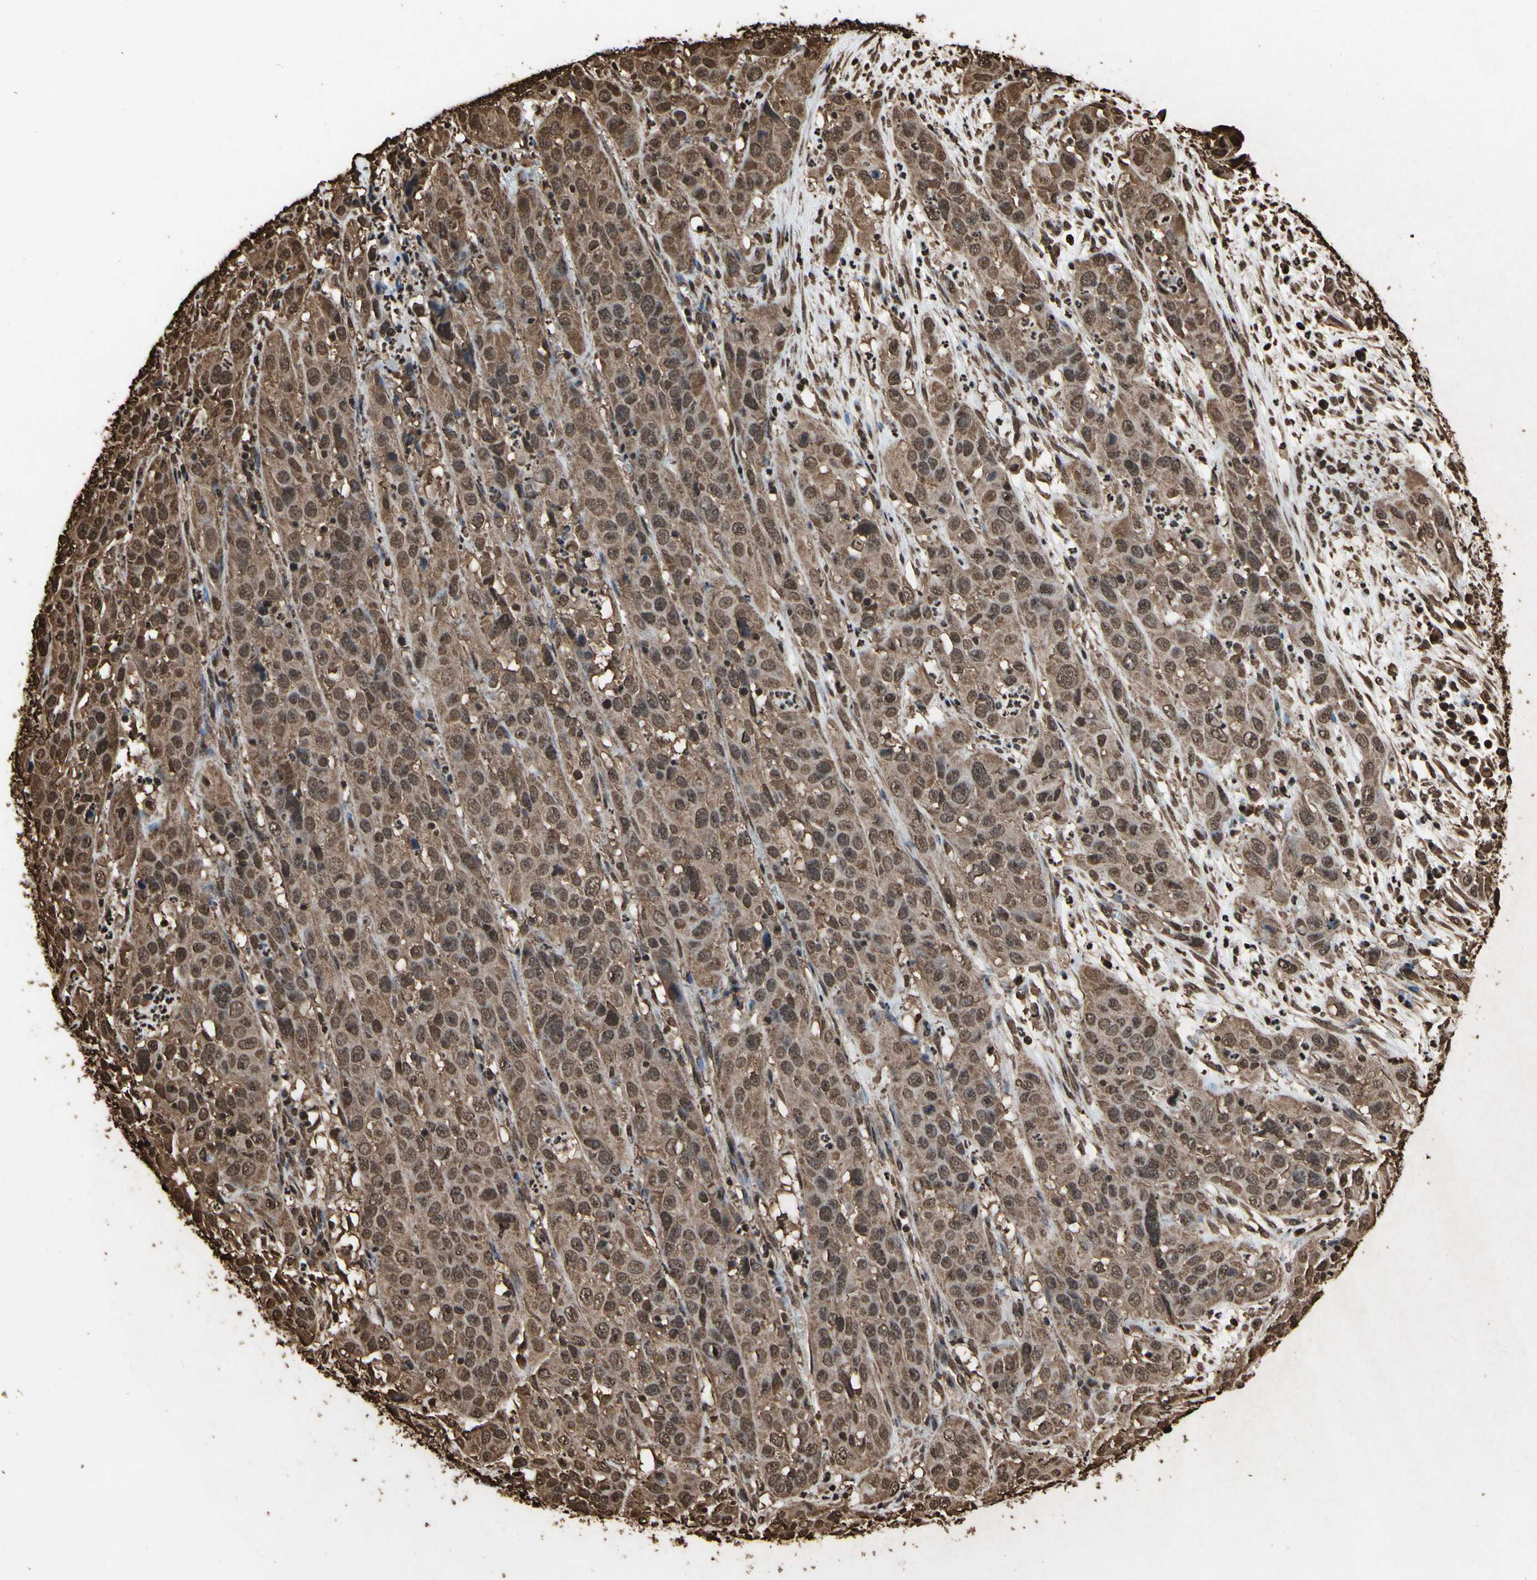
{"staining": {"intensity": "moderate", "quantity": ">75%", "location": "cytoplasmic/membranous,nuclear"}, "tissue": "cervical cancer", "cell_type": "Tumor cells", "image_type": "cancer", "snomed": [{"axis": "morphology", "description": "Squamous cell carcinoma, NOS"}, {"axis": "topography", "description": "Cervix"}], "caption": "IHC photomicrograph of neoplastic tissue: cervical cancer stained using IHC reveals medium levels of moderate protein expression localized specifically in the cytoplasmic/membranous and nuclear of tumor cells, appearing as a cytoplasmic/membranous and nuclear brown color.", "gene": "HNRNPK", "patient": {"sex": "female", "age": 32}}